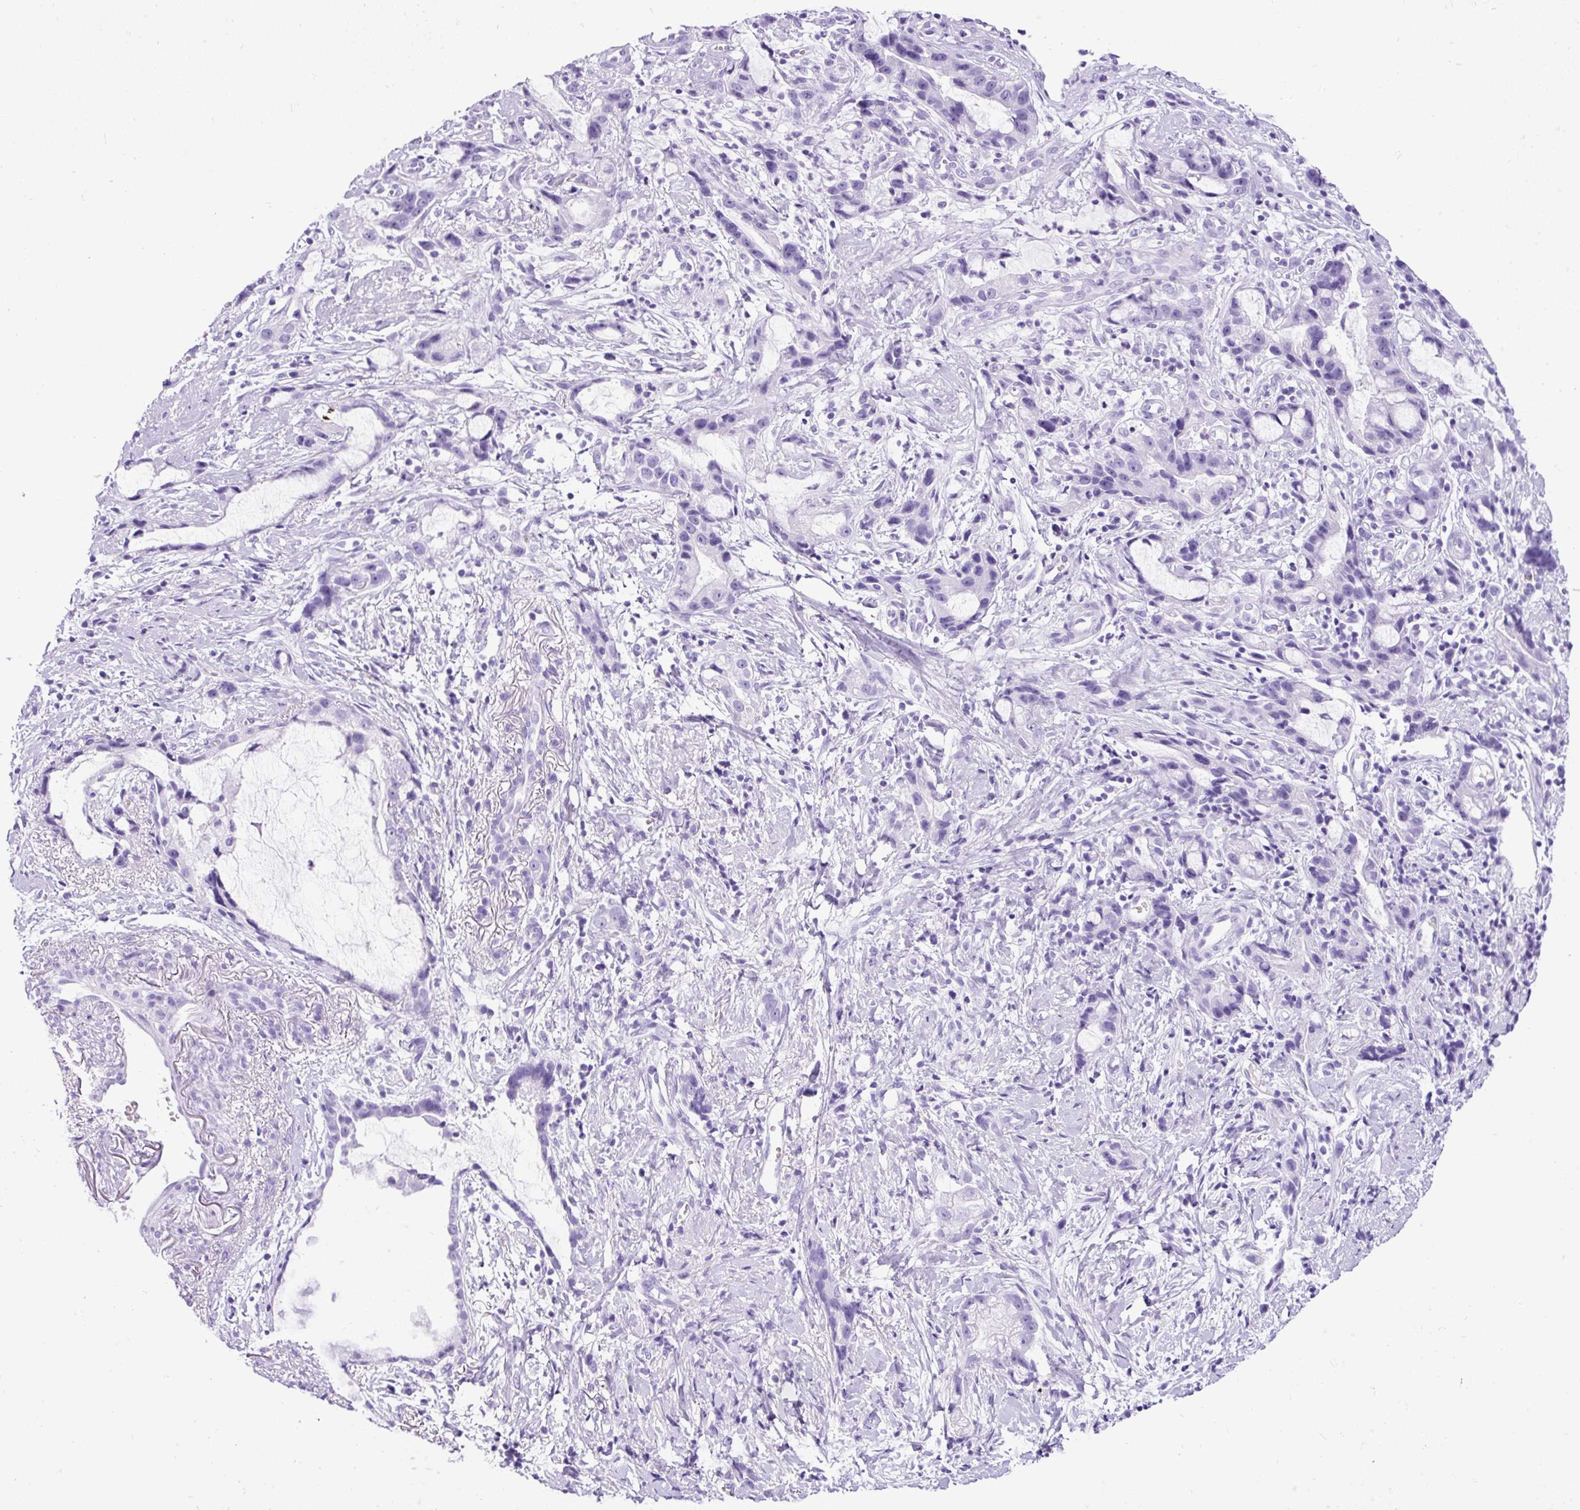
{"staining": {"intensity": "negative", "quantity": "none", "location": "none"}, "tissue": "stomach cancer", "cell_type": "Tumor cells", "image_type": "cancer", "snomed": [{"axis": "morphology", "description": "Adenocarcinoma, NOS"}, {"axis": "topography", "description": "Stomach"}], "caption": "Tumor cells are negative for brown protein staining in stomach cancer (adenocarcinoma).", "gene": "CEL", "patient": {"sex": "male", "age": 55}}